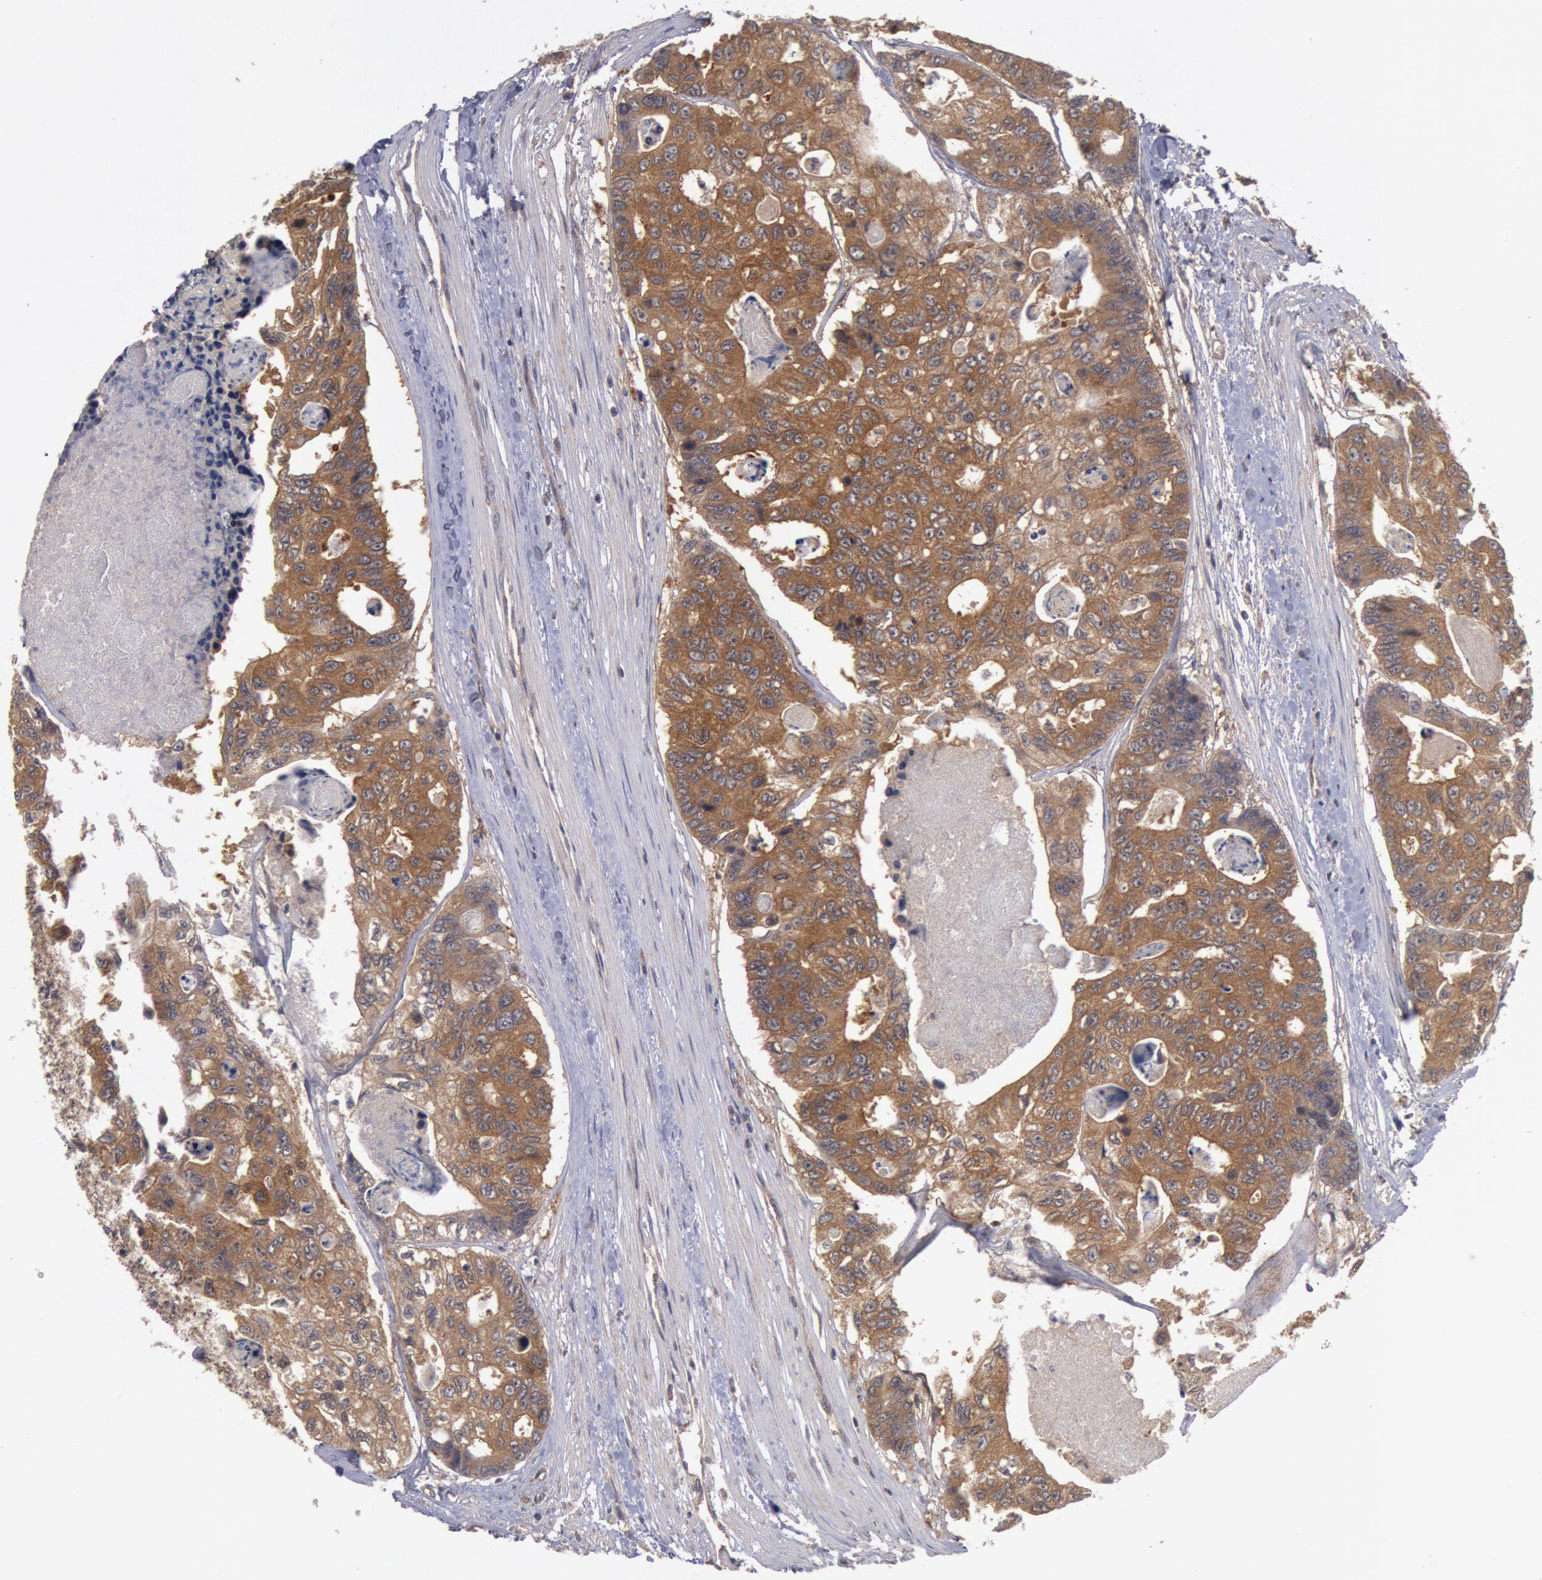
{"staining": {"intensity": "moderate", "quantity": ">75%", "location": "cytoplasmic/membranous"}, "tissue": "colorectal cancer", "cell_type": "Tumor cells", "image_type": "cancer", "snomed": [{"axis": "morphology", "description": "Adenocarcinoma, NOS"}, {"axis": "topography", "description": "Colon"}], "caption": "There is medium levels of moderate cytoplasmic/membranous positivity in tumor cells of adenocarcinoma (colorectal), as demonstrated by immunohistochemical staining (brown color).", "gene": "BRAF", "patient": {"sex": "female", "age": 86}}